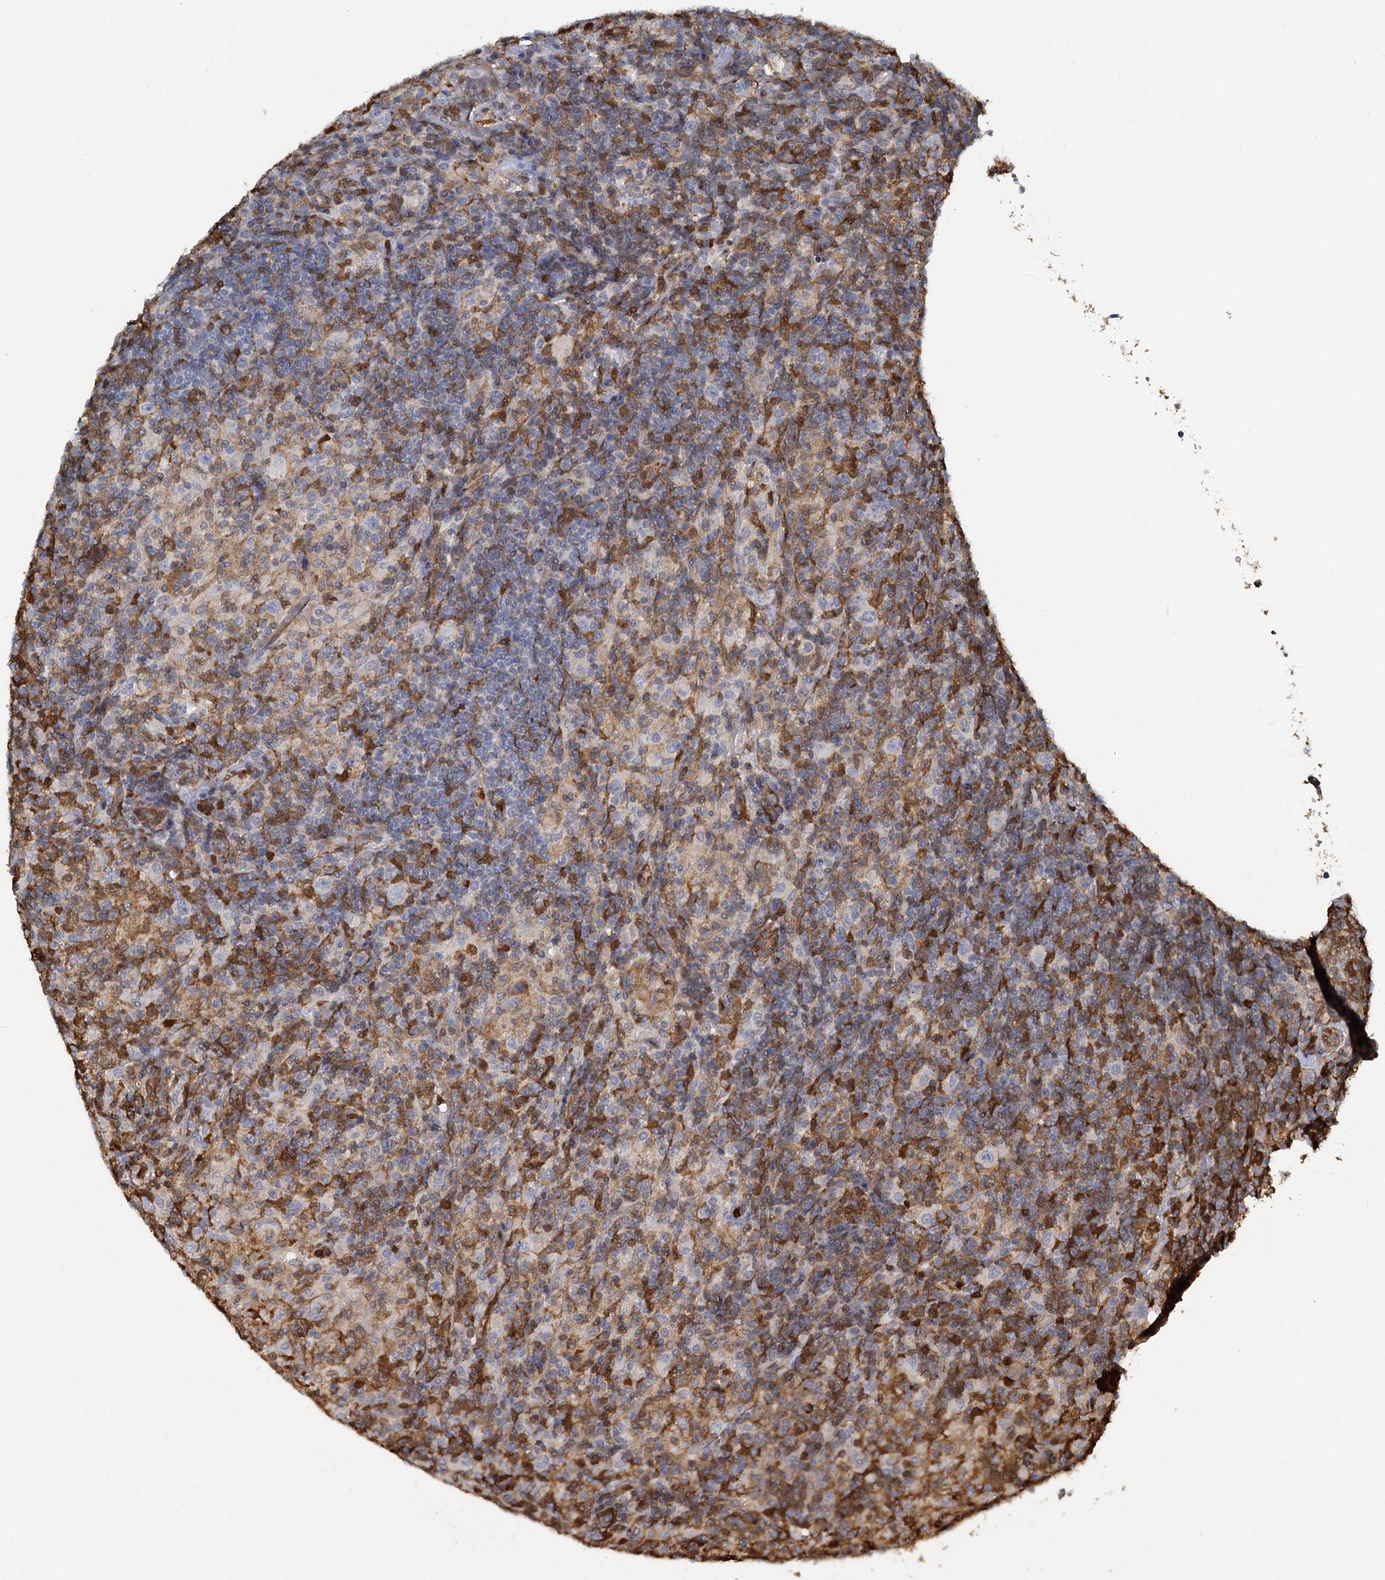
{"staining": {"intensity": "negative", "quantity": "none", "location": "none"}, "tissue": "lymphoma", "cell_type": "Tumor cells", "image_type": "cancer", "snomed": [{"axis": "morphology", "description": "Hodgkin's disease, NOS"}, {"axis": "topography", "description": "Lymph node"}], "caption": "A high-resolution histopathology image shows immunohistochemistry staining of lymphoma, which demonstrates no significant staining in tumor cells.", "gene": "S100A6", "patient": {"sex": "male", "age": 70}}